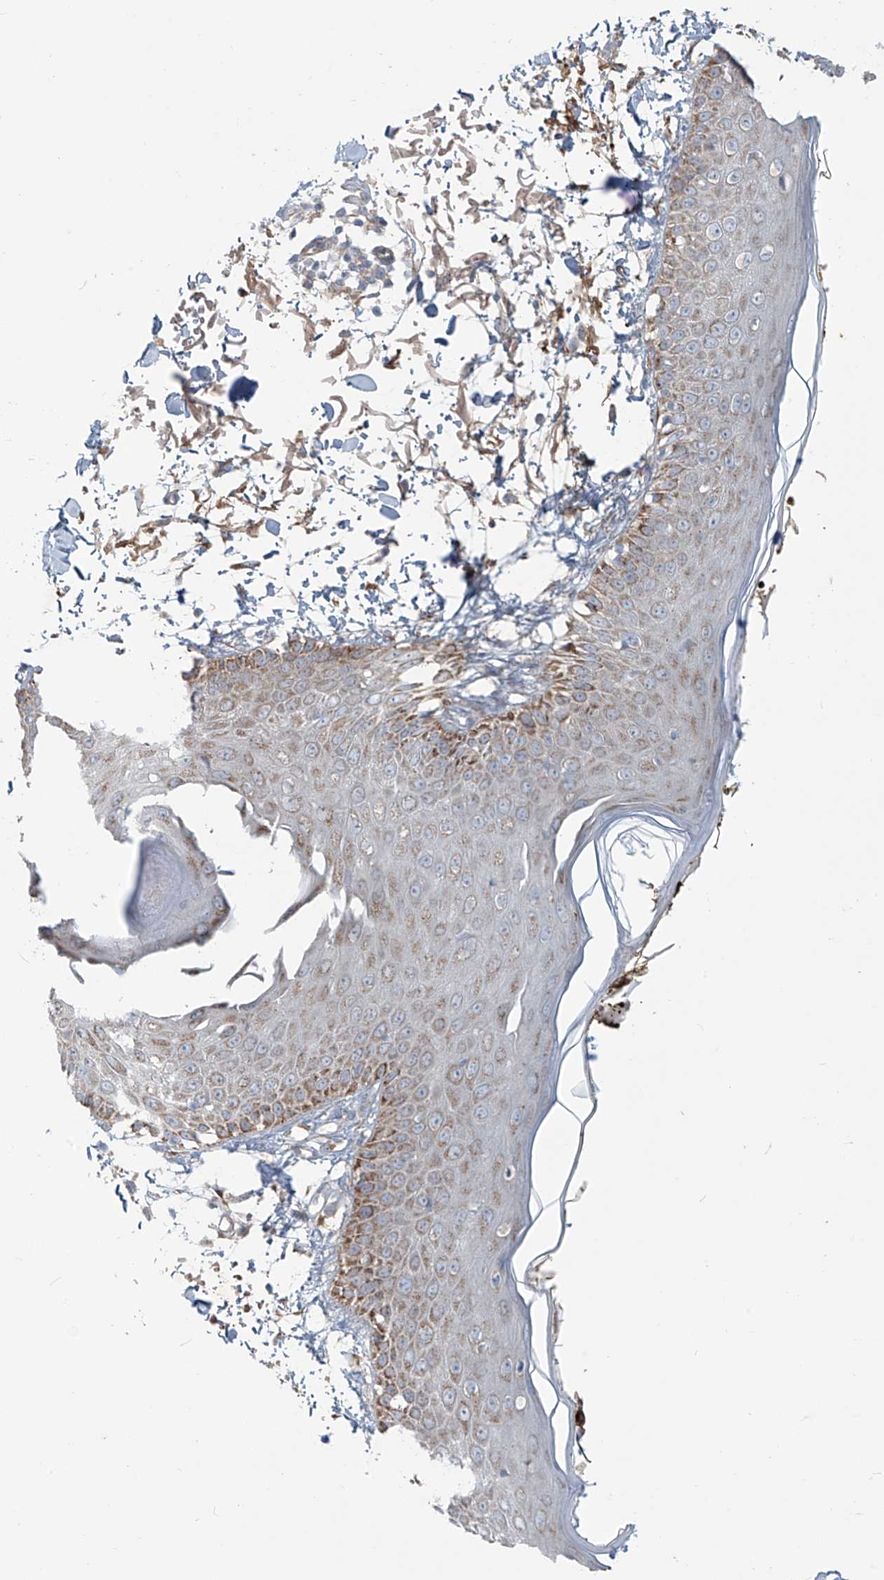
{"staining": {"intensity": "moderate", "quantity": ">75%", "location": "cytoplasmic/membranous"}, "tissue": "skin", "cell_type": "Fibroblasts", "image_type": "normal", "snomed": [{"axis": "morphology", "description": "Normal tissue, NOS"}, {"axis": "morphology", "description": "Squamous cell carcinoma, NOS"}, {"axis": "topography", "description": "Skin"}, {"axis": "topography", "description": "Peripheral nerve tissue"}], "caption": "Immunohistochemical staining of normal skin reveals >75% levels of moderate cytoplasmic/membranous protein staining in about >75% of fibroblasts.", "gene": "LZTS3", "patient": {"sex": "male", "age": 83}}